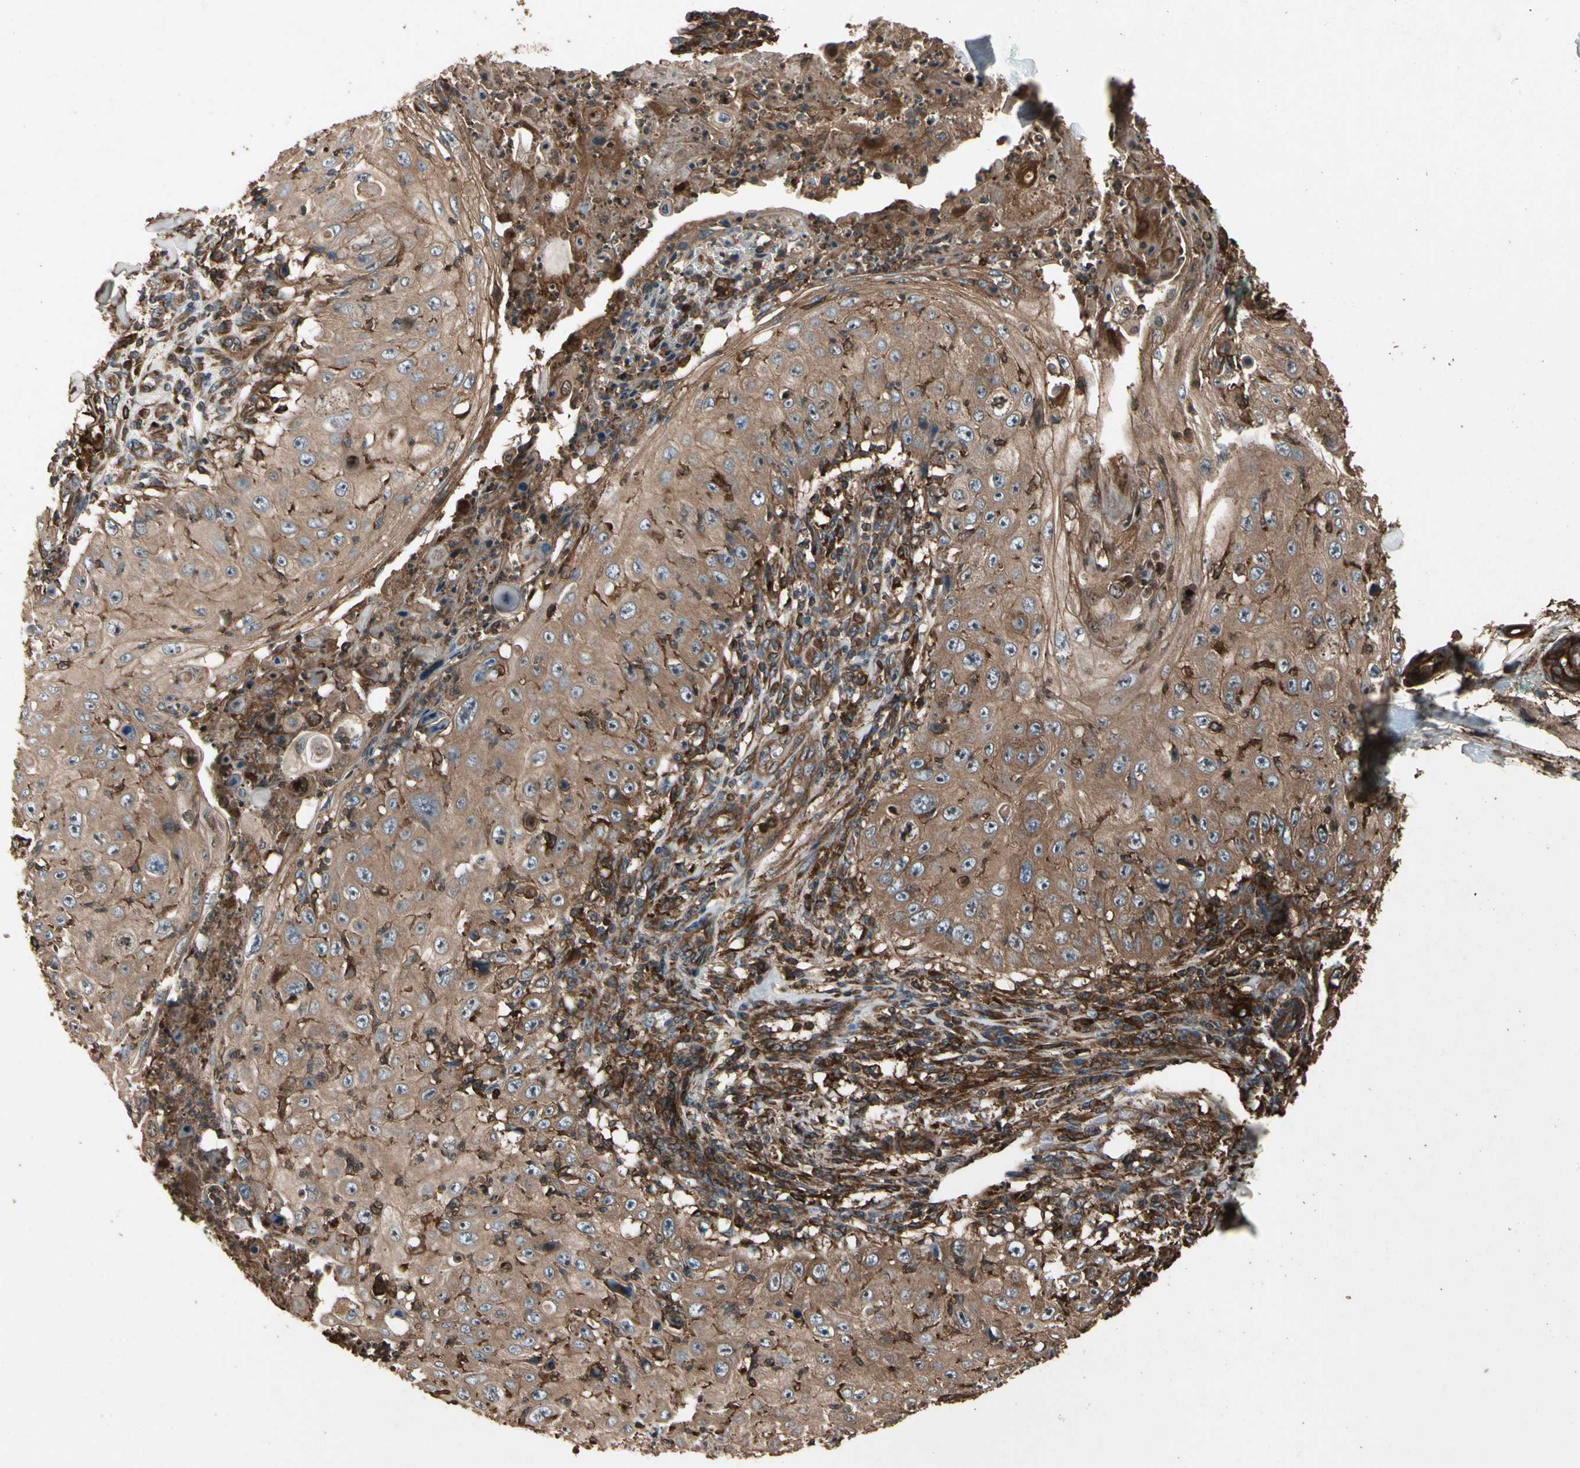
{"staining": {"intensity": "moderate", "quantity": ">75%", "location": "cytoplasmic/membranous"}, "tissue": "skin cancer", "cell_type": "Tumor cells", "image_type": "cancer", "snomed": [{"axis": "morphology", "description": "Squamous cell carcinoma, NOS"}, {"axis": "topography", "description": "Skin"}], "caption": "A brown stain shows moderate cytoplasmic/membranous expression of a protein in human skin squamous cell carcinoma tumor cells.", "gene": "AGBL2", "patient": {"sex": "male", "age": 86}}